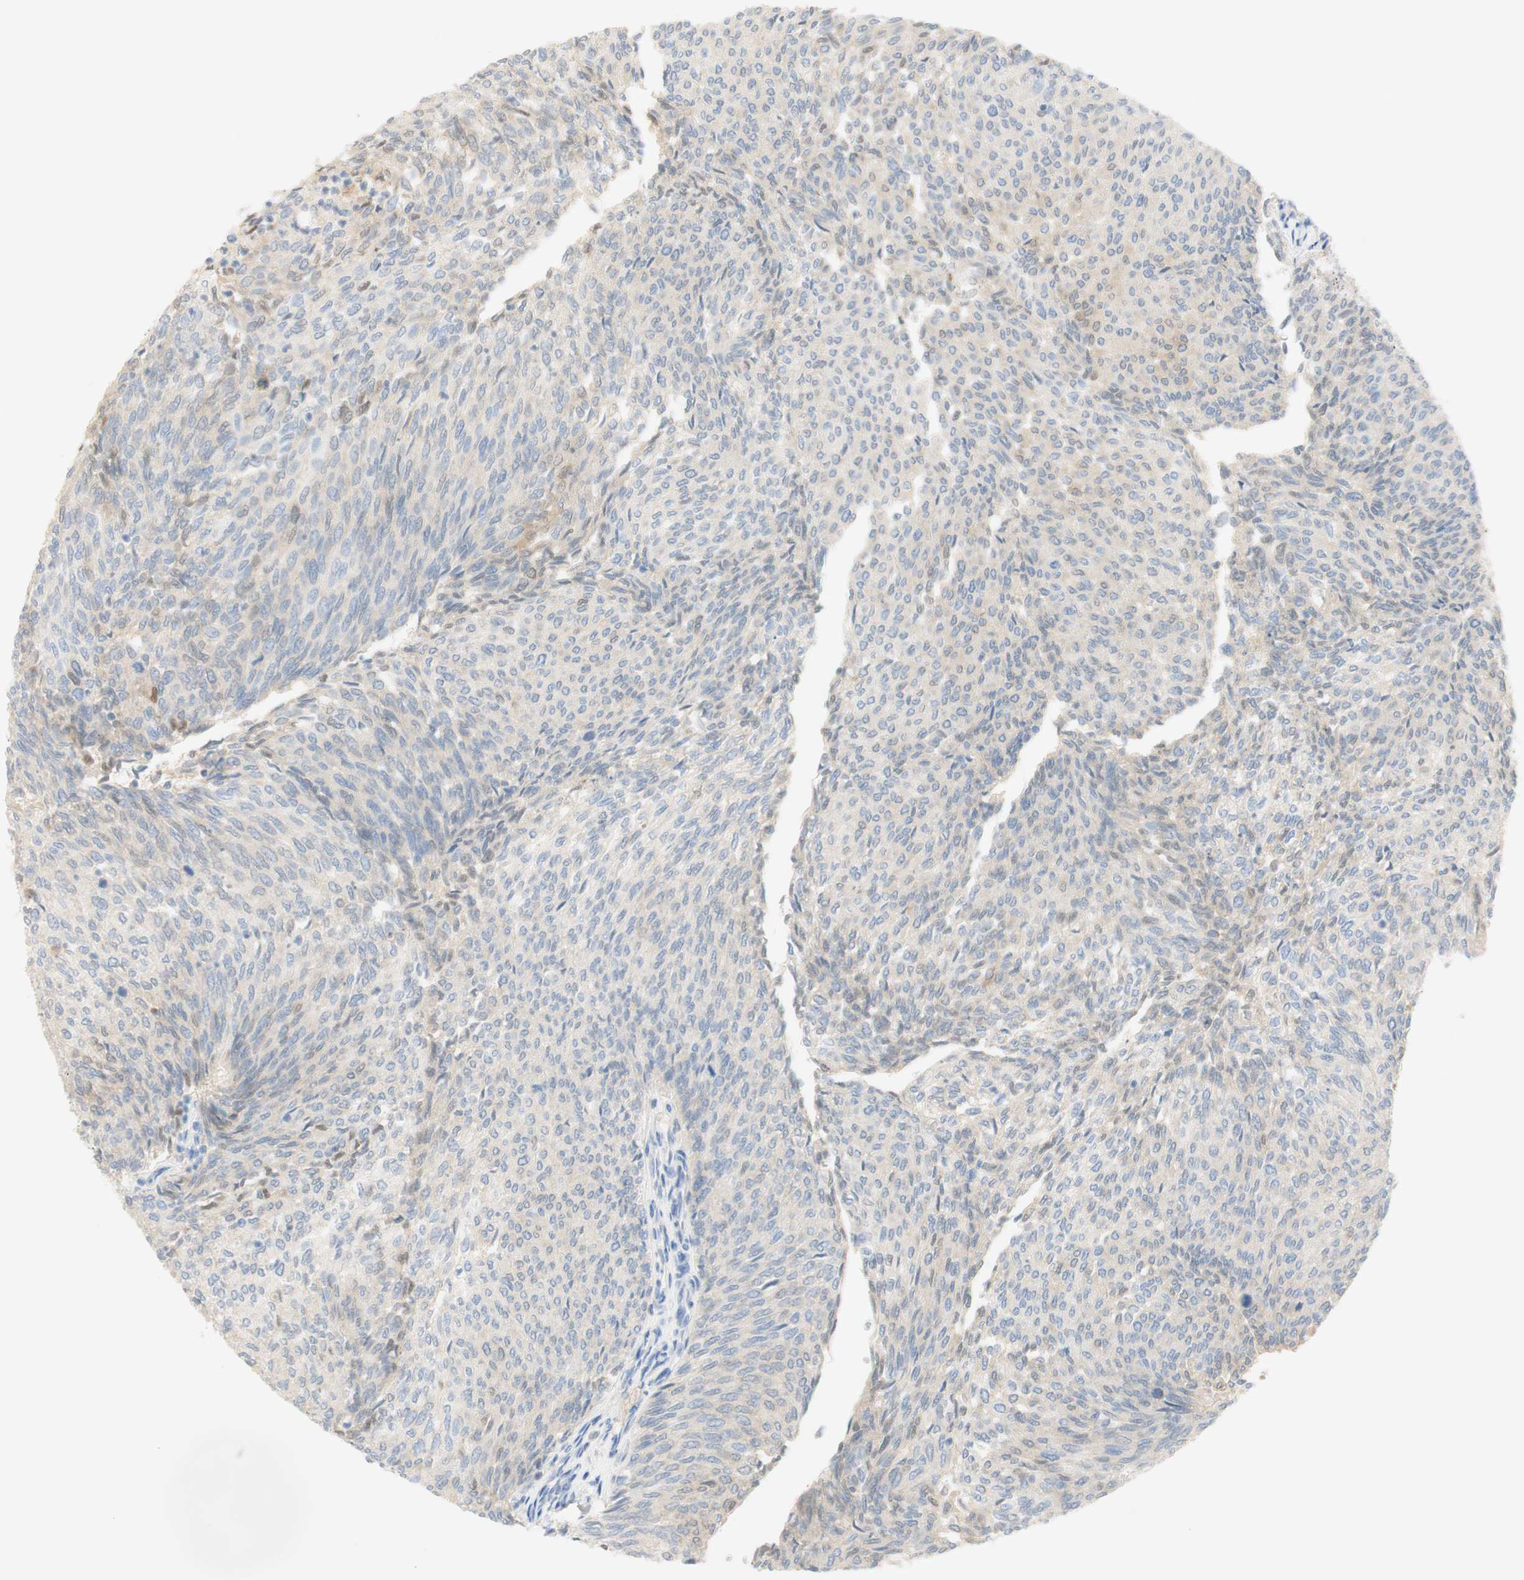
{"staining": {"intensity": "negative", "quantity": "none", "location": "none"}, "tissue": "urothelial cancer", "cell_type": "Tumor cells", "image_type": "cancer", "snomed": [{"axis": "morphology", "description": "Urothelial carcinoma, Low grade"}, {"axis": "topography", "description": "Urinary bladder"}], "caption": "Immunohistochemistry micrograph of low-grade urothelial carcinoma stained for a protein (brown), which reveals no staining in tumor cells.", "gene": "SELENBP1", "patient": {"sex": "female", "age": 79}}